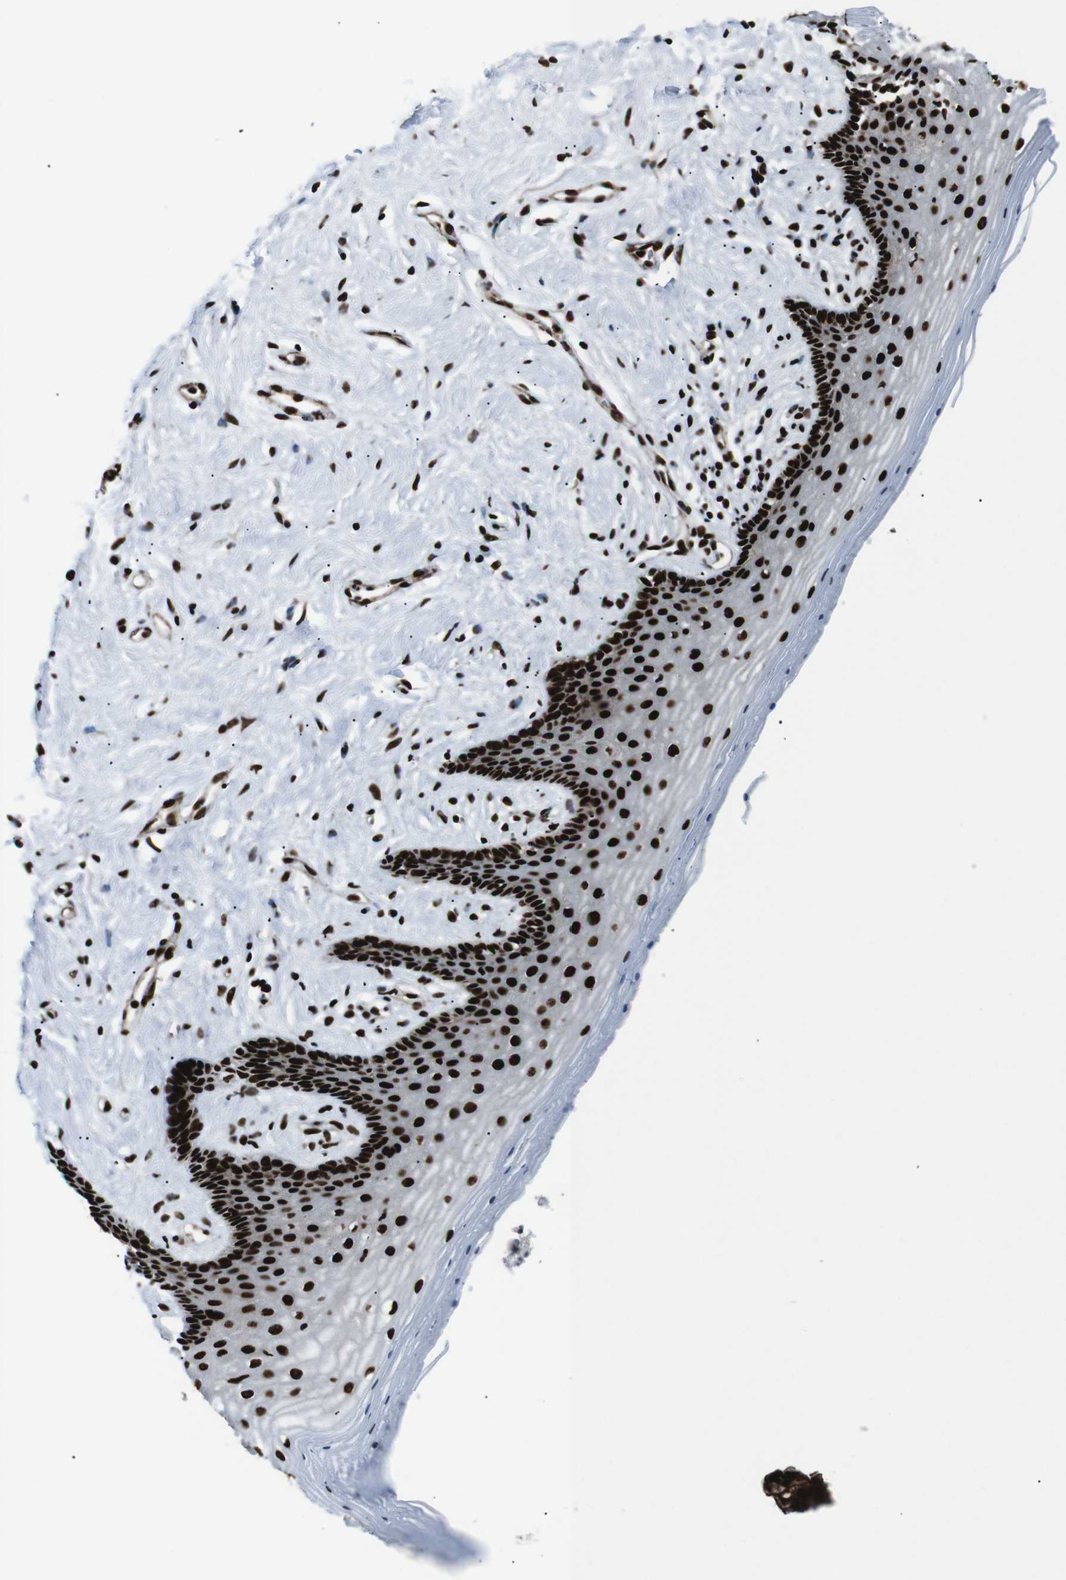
{"staining": {"intensity": "strong", "quantity": ">75%", "location": "nuclear"}, "tissue": "vagina", "cell_type": "Squamous epithelial cells", "image_type": "normal", "snomed": [{"axis": "morphology", "description": "Normal tissue, NOS"}, {"axis": "topography", "description": "Vagina"}], "caption": "Normal vagina exhibits strong nuclear positivity in about >75% of squamous epithelial cells, visualized by immunohistochemistry. (brown staining indicates protein expression, while blue staining denotes nuclei).", "gene": "HNRNPU", "patient": {"sex": "female", "age": 44}}